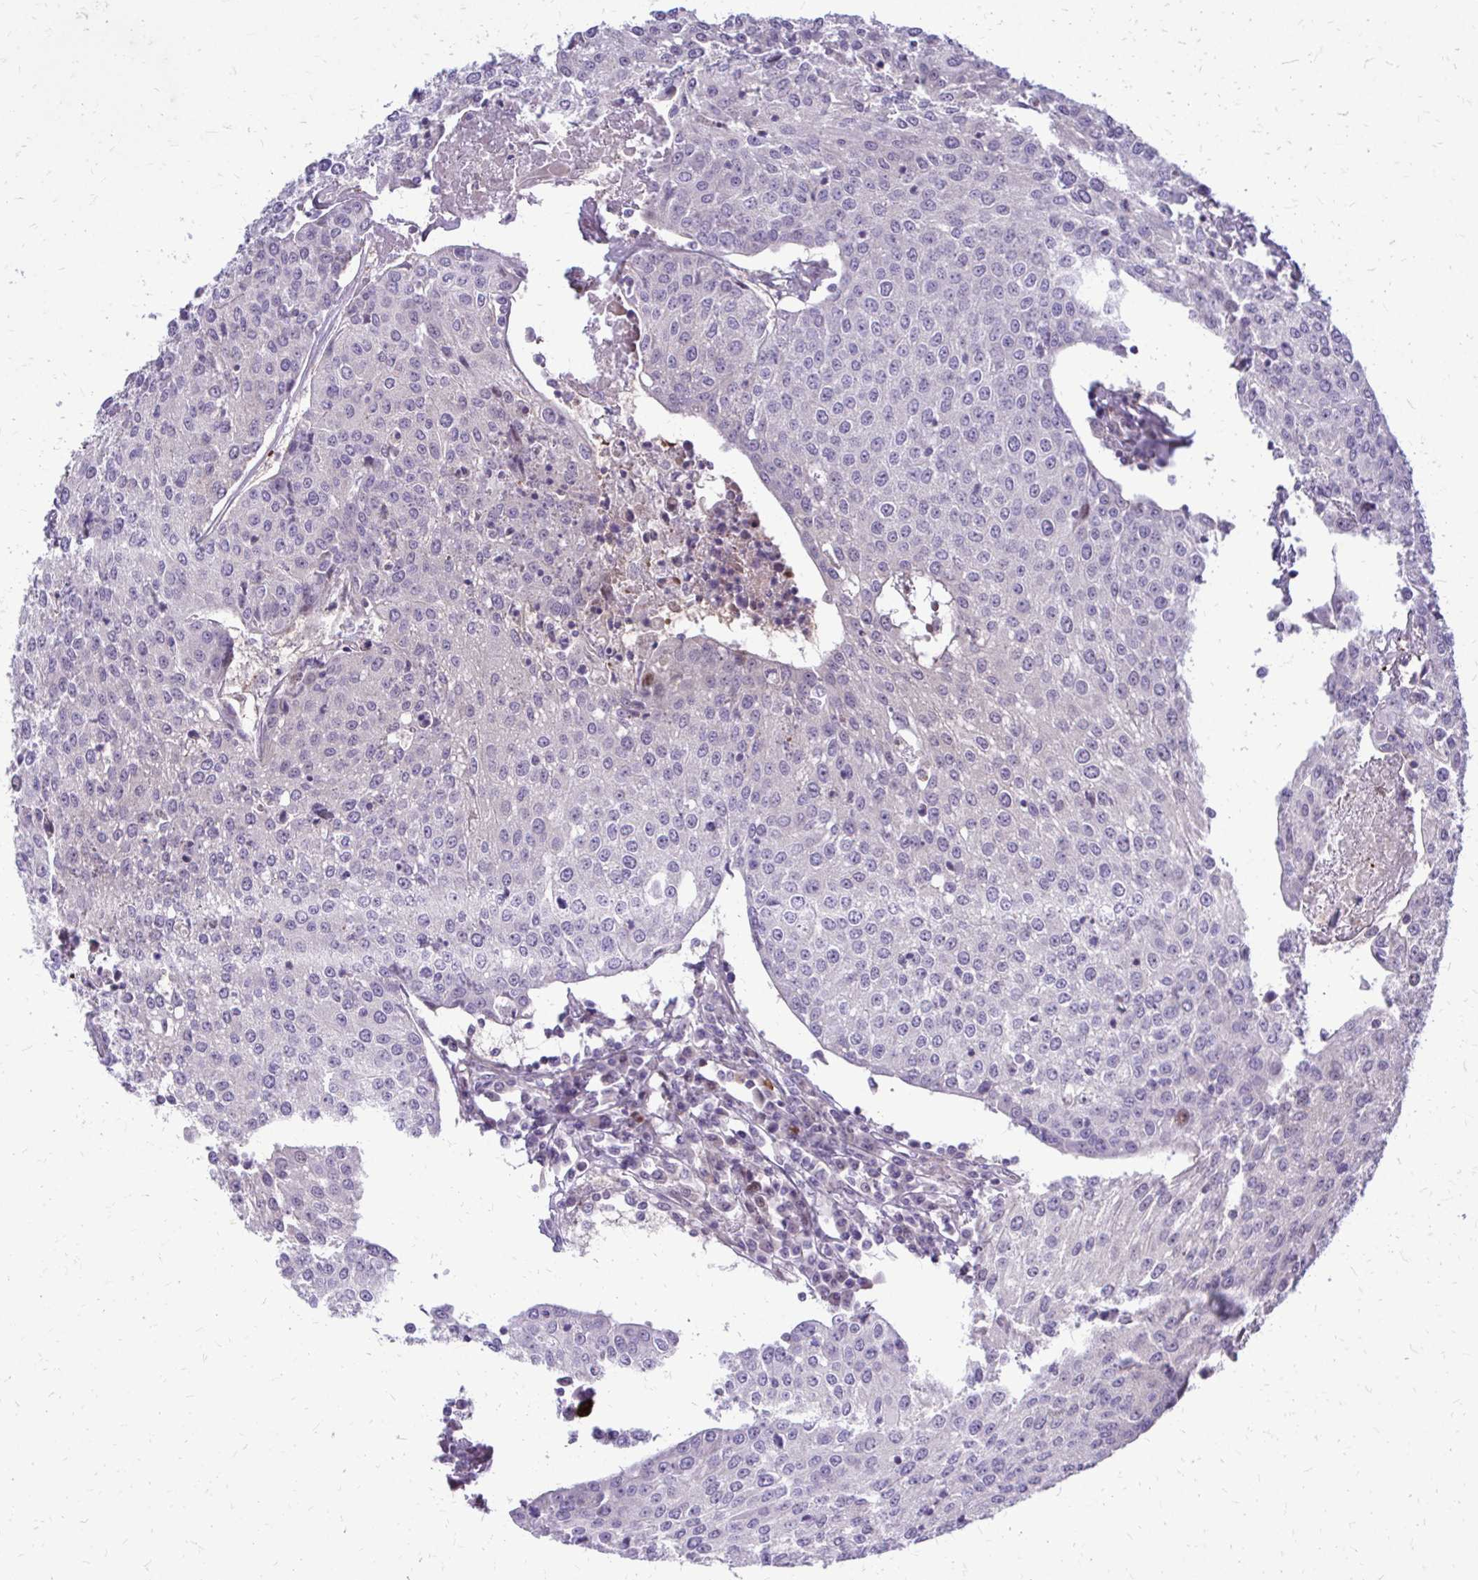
{"staining": {"intensity": "negative", "quantity": "none", "location": "none"}, "tissue": "urothelial cancer", "cell_type": "Tumor cells", "image_type": "cancer", "snomed": [{"axis": "morphology", "description": "Urothelial carcinoma, High grade"}, {"axis": "topography", "description": "Urinary bladder"}], "caption": "Immunohistochemistry of urothelial cancer displays no staining in tumor cells.", "gene": "PPDPFL", "patient": {"sex": "female", "age": 85}}